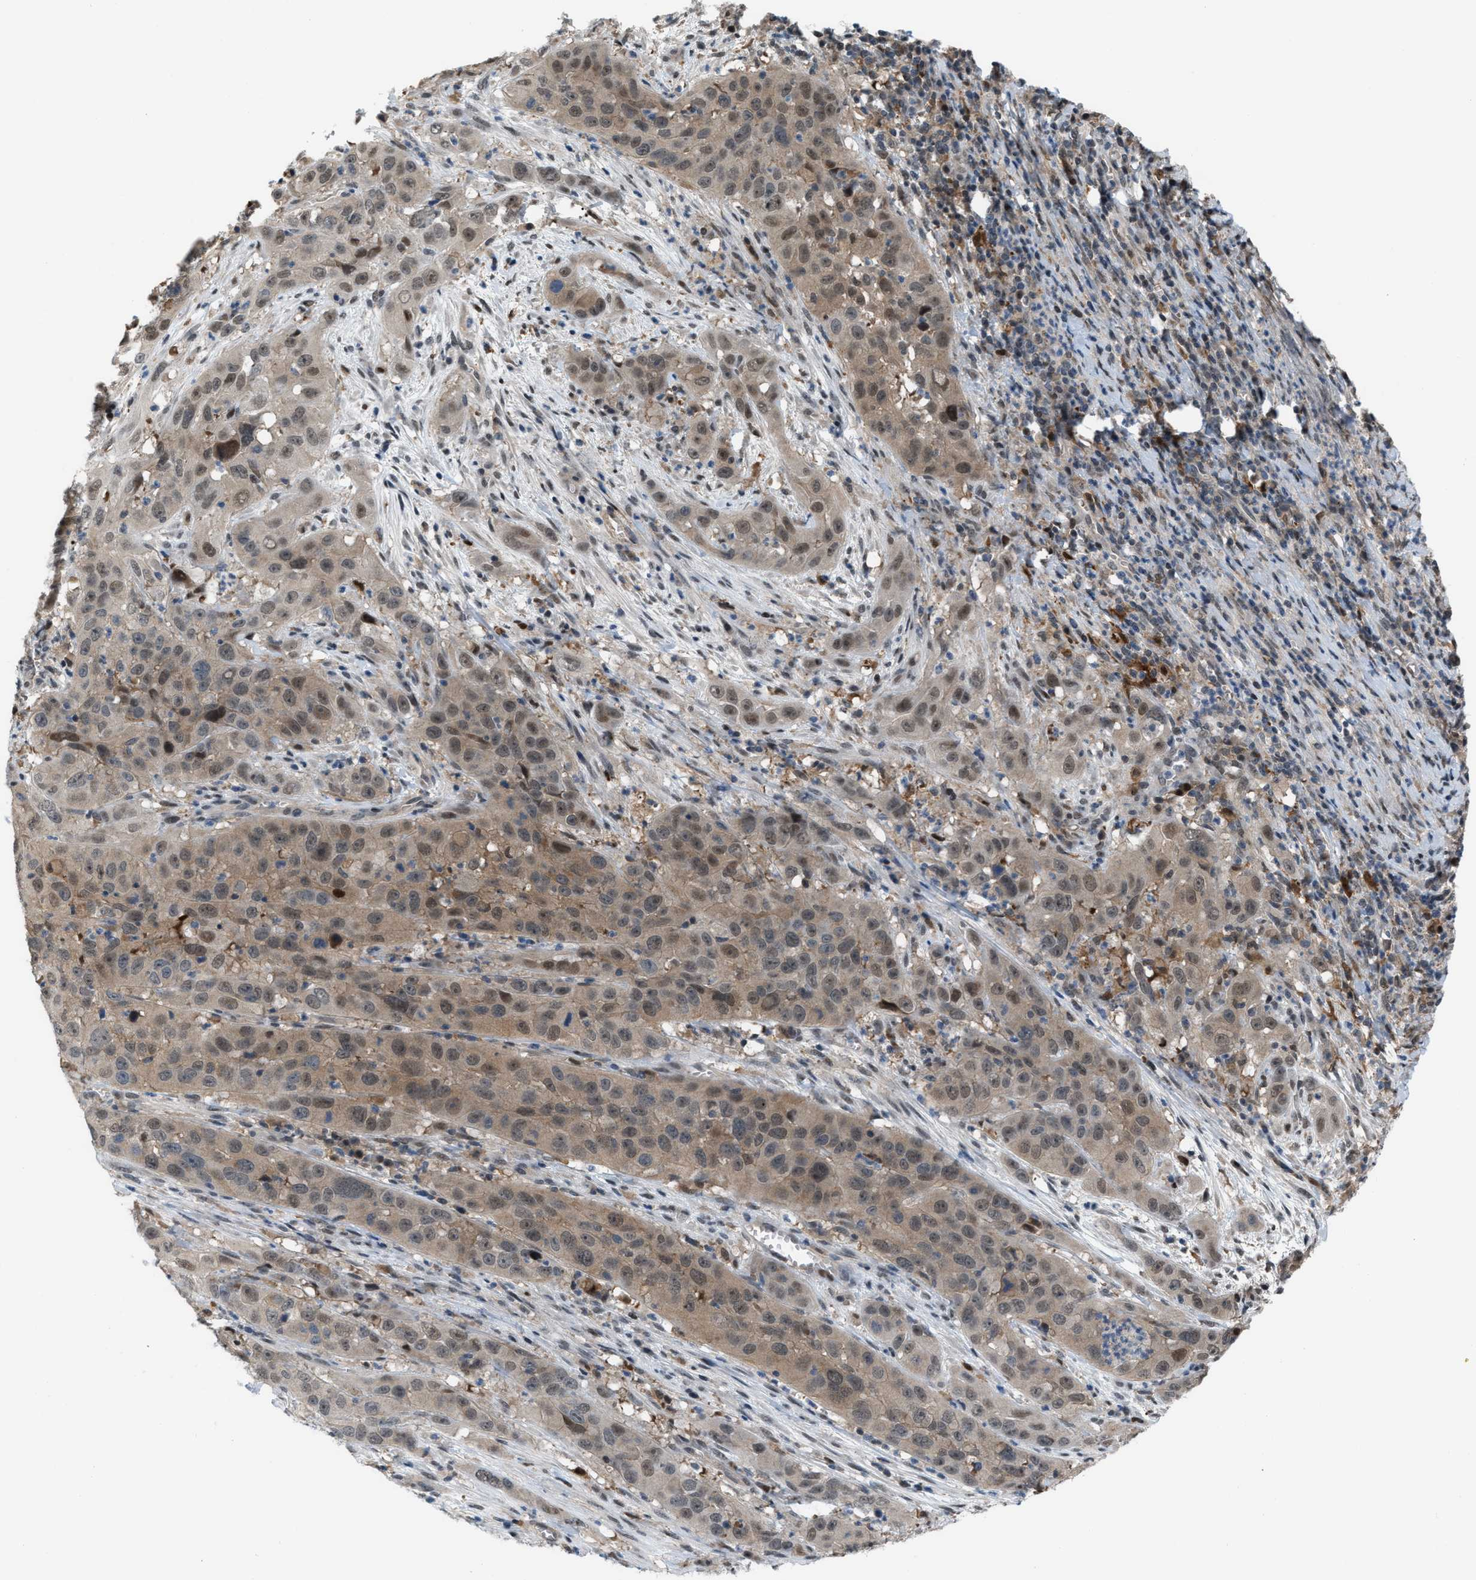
{"staining": {"intensity": "weak", "quantity": ">75%", "location": "cytoplasmic/membranous,nuclear"}, "tissue": "cervical cancer", "cell_type": "Tumor cells", "image_type": "cancer", "snomed": [{"axis": "morphology", "description": "Squamous cell carcinoma, NOS"}, {"axis": "topography", "description": "Cervix"}], "caption": "Weak cytoplasmic/membranous and nuclear positivity is seen in about >75% of tumor cells in cervical cancer.", "gene": "RFFL", "patient": {"sex": "female", "age": 32}}